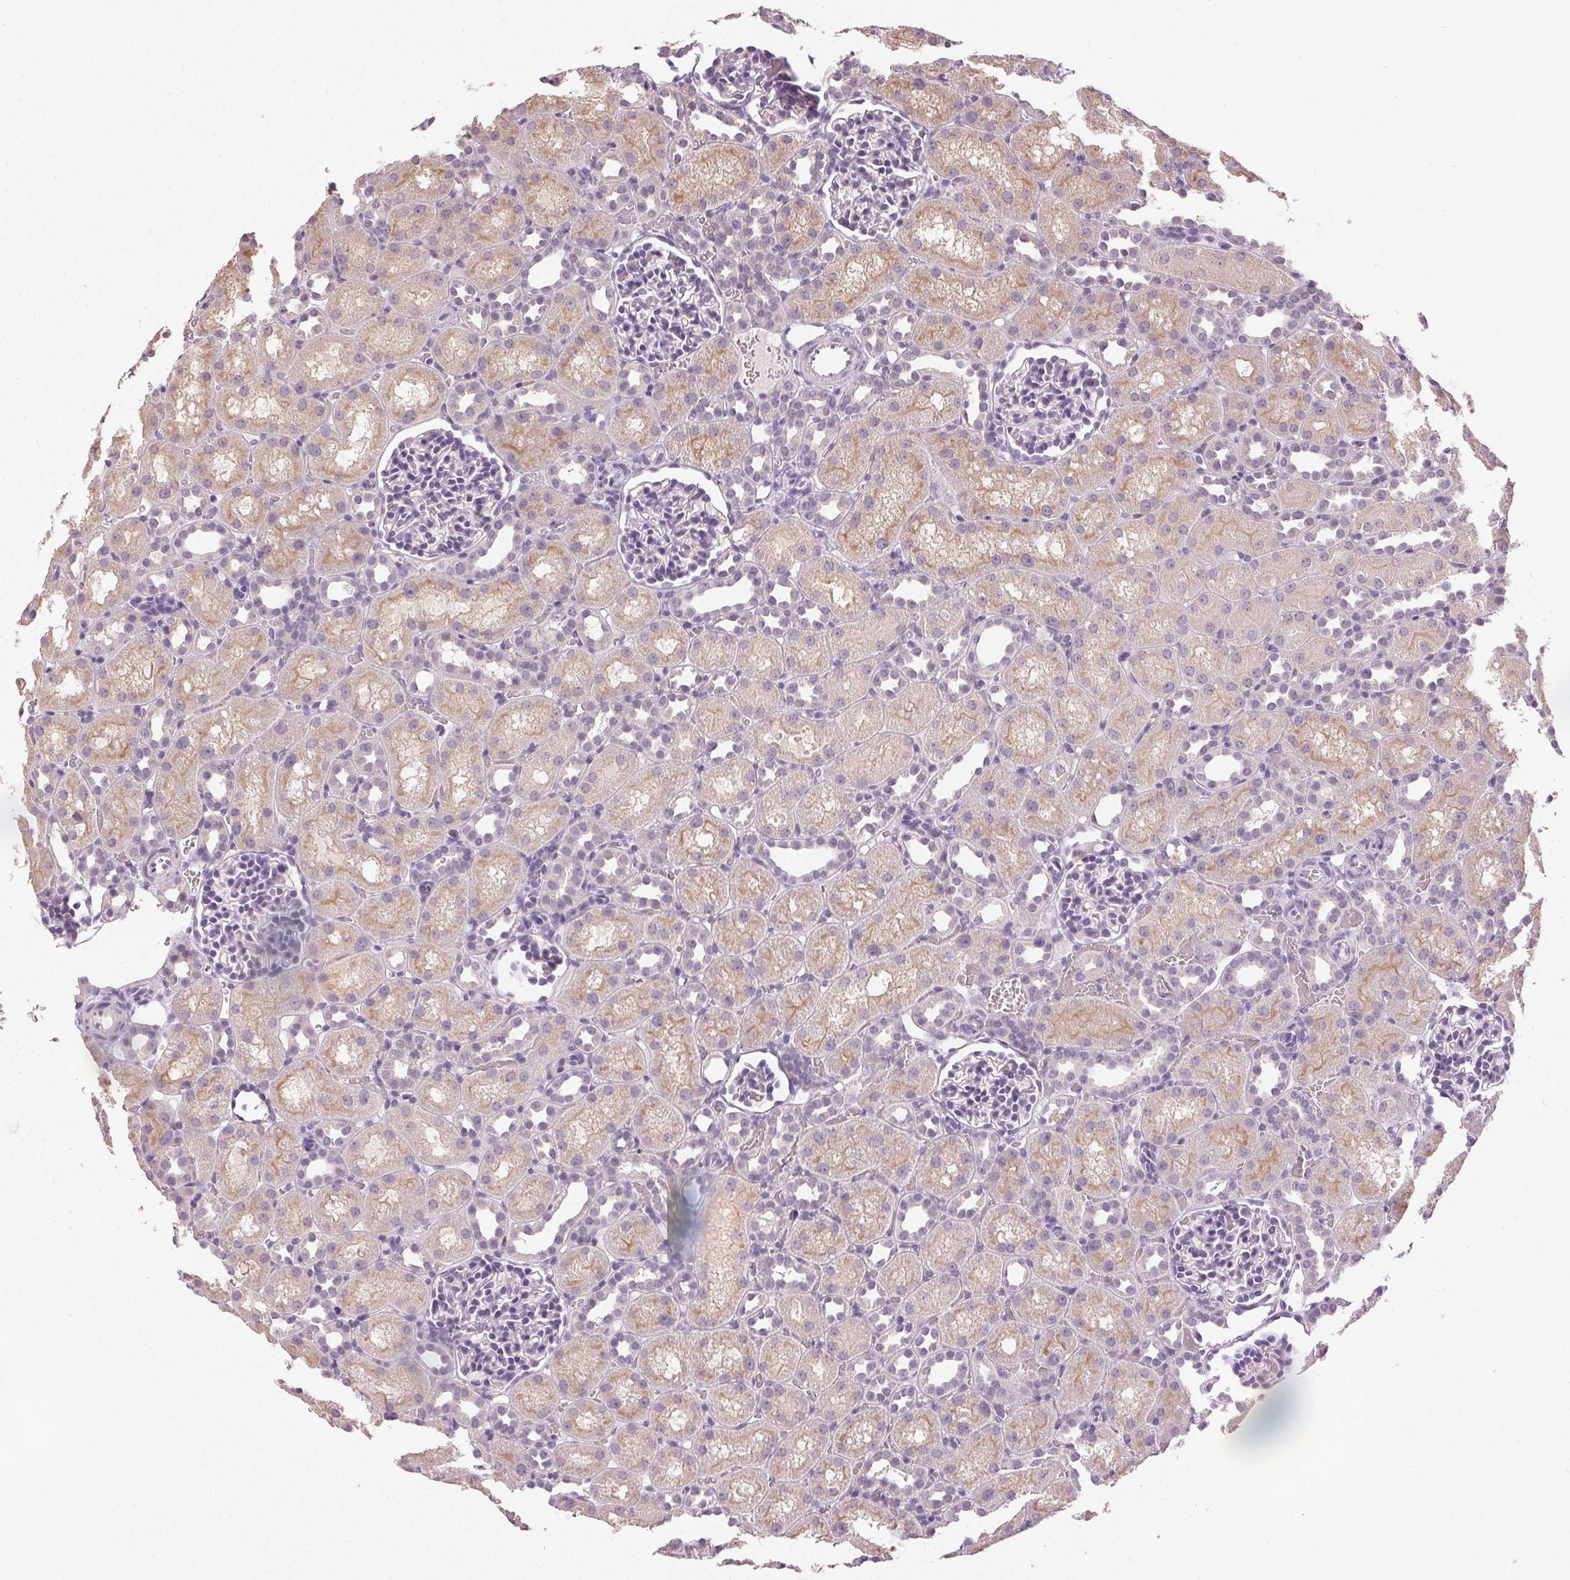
{"staining": {"intensity": "negative", "quantity": "none", "location": "none"}, "tissue": "kidney", "cell_type": "Cells in glomeruli", "image_type": "normal", "snomed": [{"axis": "morphology", "description": "Normal tissue, NOS"}, {"axis": "topography", "description": "Kidney"}], "caption": "Immunohistochemistry histopathology image of normal kidney stained for a protein (brown), which reveals no positivity in cells in glomeruli.", "gene": "CLTRN", "patient": {"sex": "male", "age": 1}}